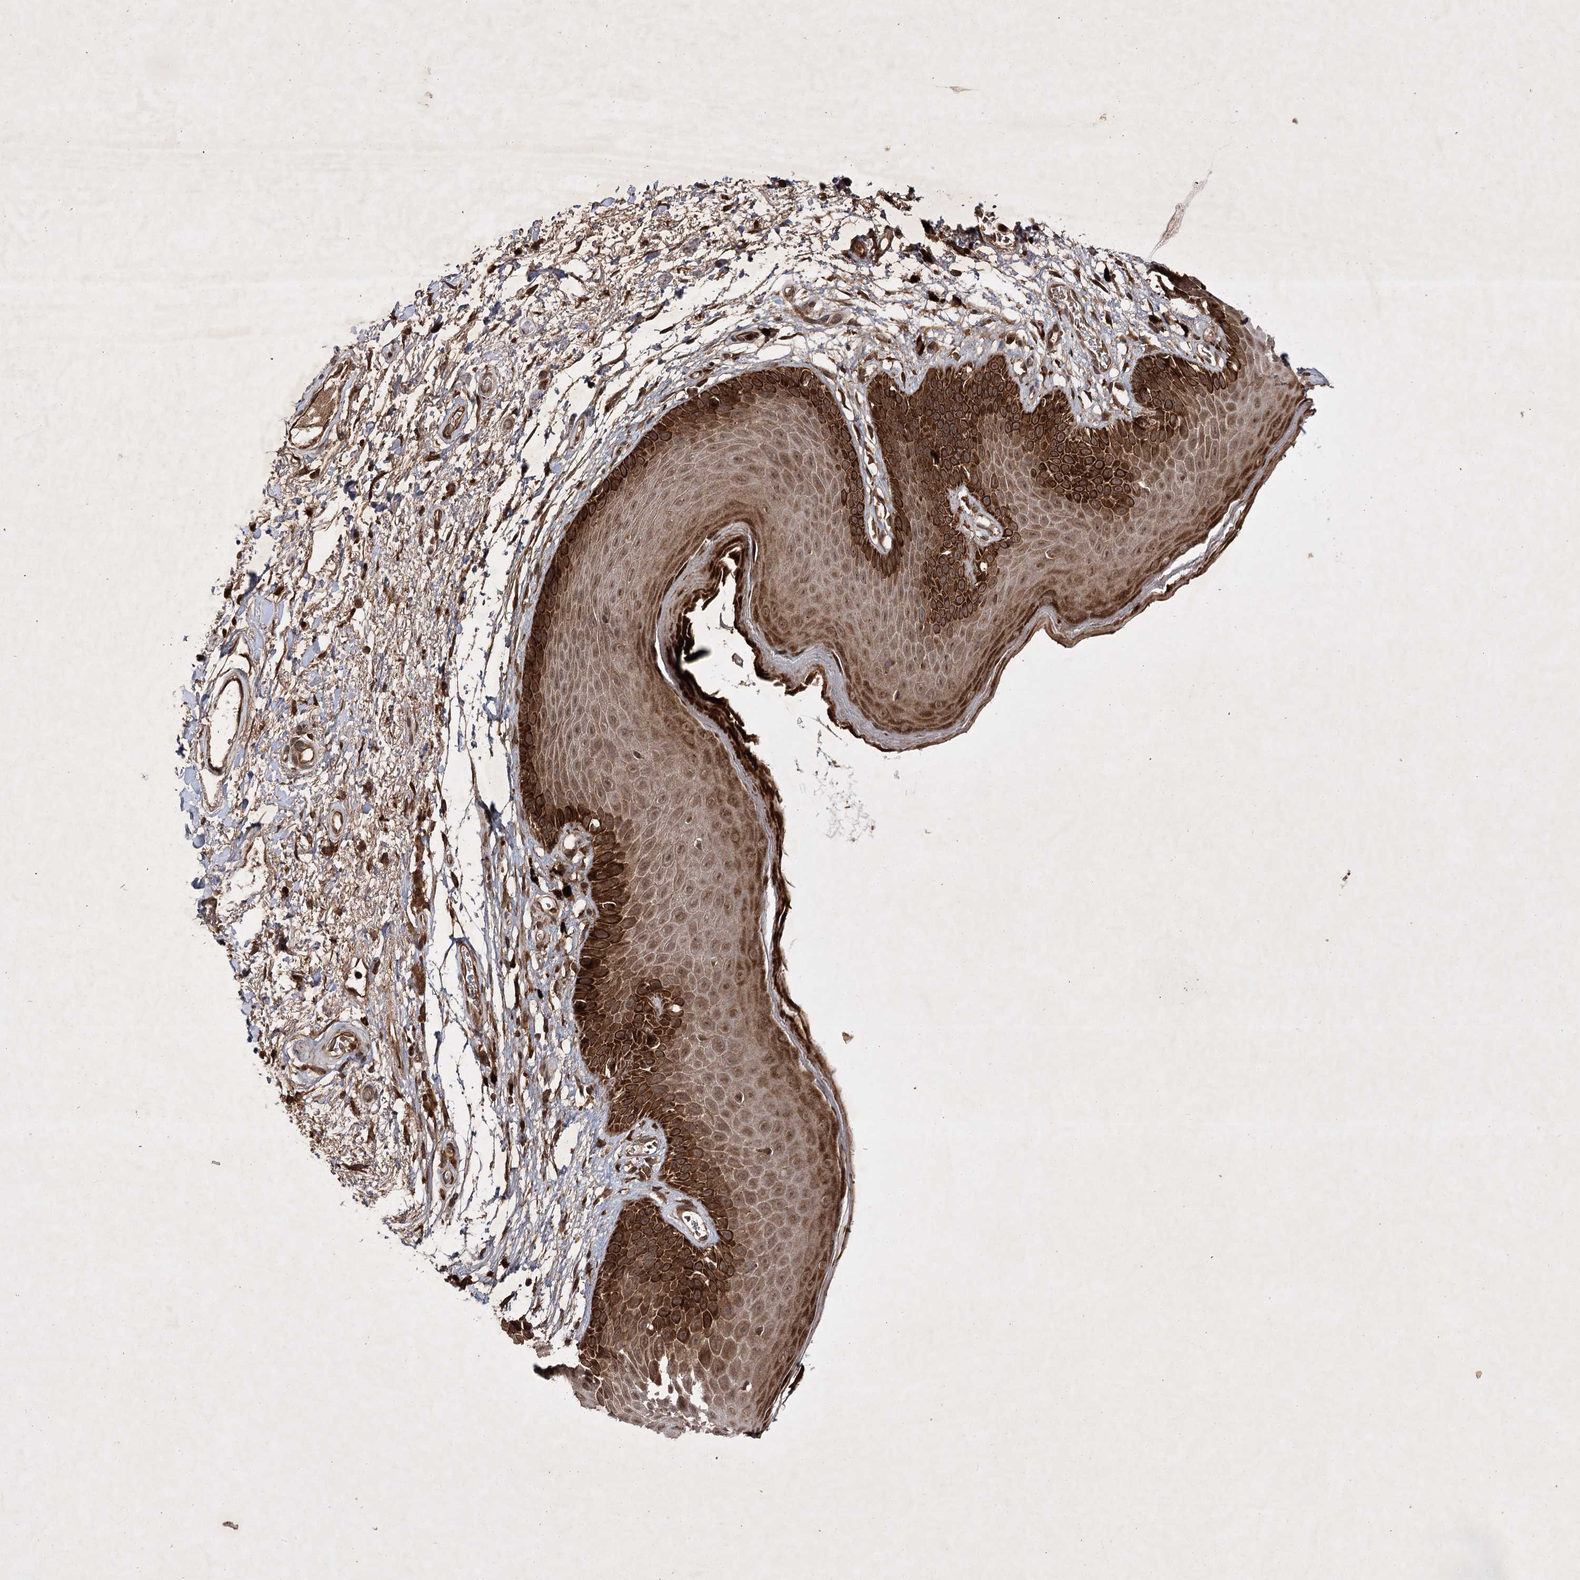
{"staining": {"intensity": "strong", "quantity": "<25%", "location": "cytoplasmic/membranous,nuclear"}, "tissue": "skin", "cell_type": "Epidermal cells", "image_type": "normal", "snomed": [{"axis": "morphology", "description": "Normal tissue, NOS"}, {"axis": "topography", "description": "Anal"}], "caption": "Immunohistochemistry (IHC) image of normal skin stained for a protein (brown), which reveals medium levels of strong cytoplasmic/membranous,nuclear staining in about <25% of epidermal cells.", "gene": "DNAJC13", "patient": {"sex": "male", "age": 74}}